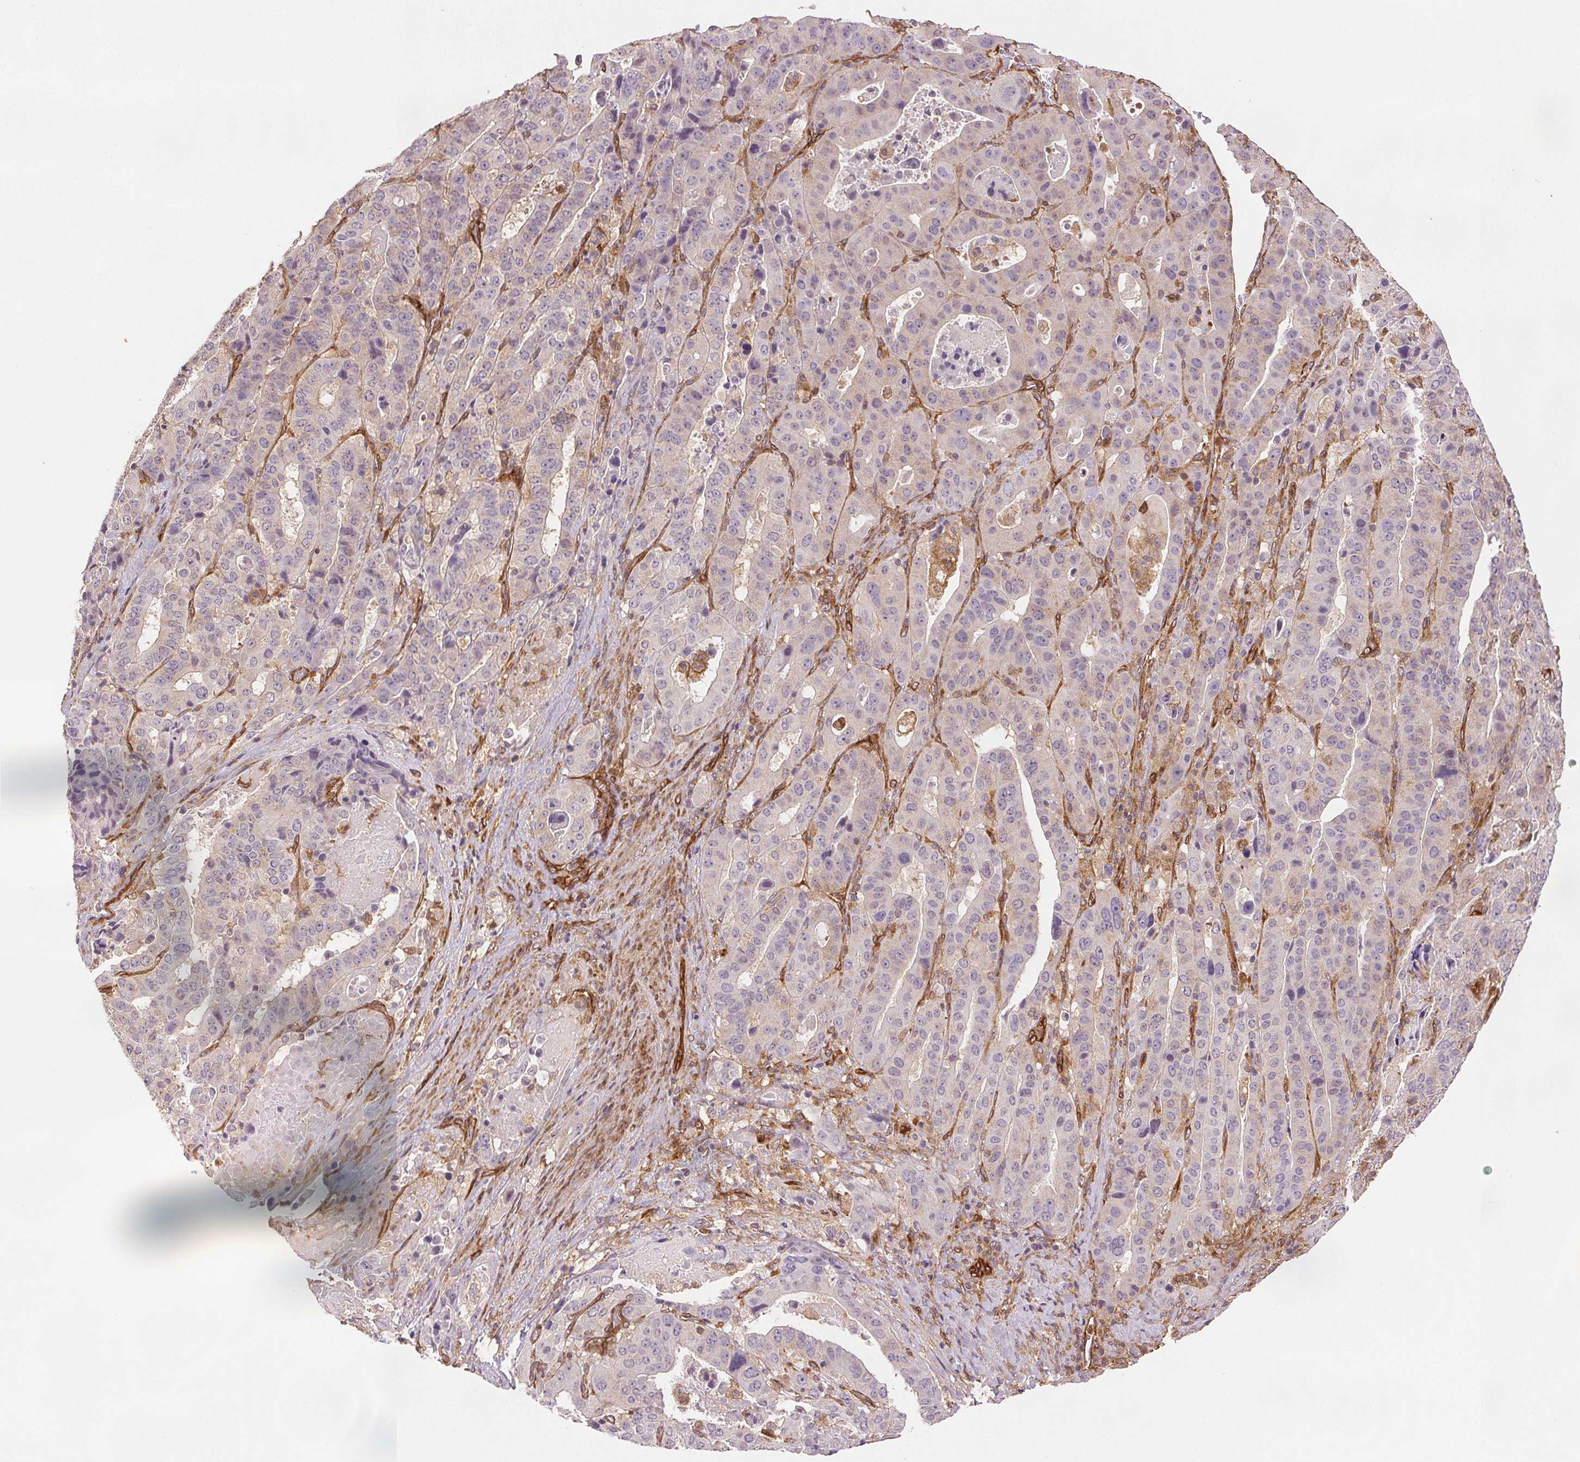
{"staining": {"intensity": "negative", "quantity": "none", "location": "none"}, "tissue": "stomach cancer", "cell_type": "Tumor cells", "image_type": "cancer", "snomed": [{"axis": "morphology", "description": "Adenocarcinoma, NOS"}, {"axis": "topography", "description": "Stomach"}], "caption": "A high-resolution histopathology image shows immunohistochemistry staining of stomach cancer (adenocarcinoma), which displays no significant expression in tumor cells.", "gene": "DIAPH2", "patient": {"sex": "male", "age": 48}}